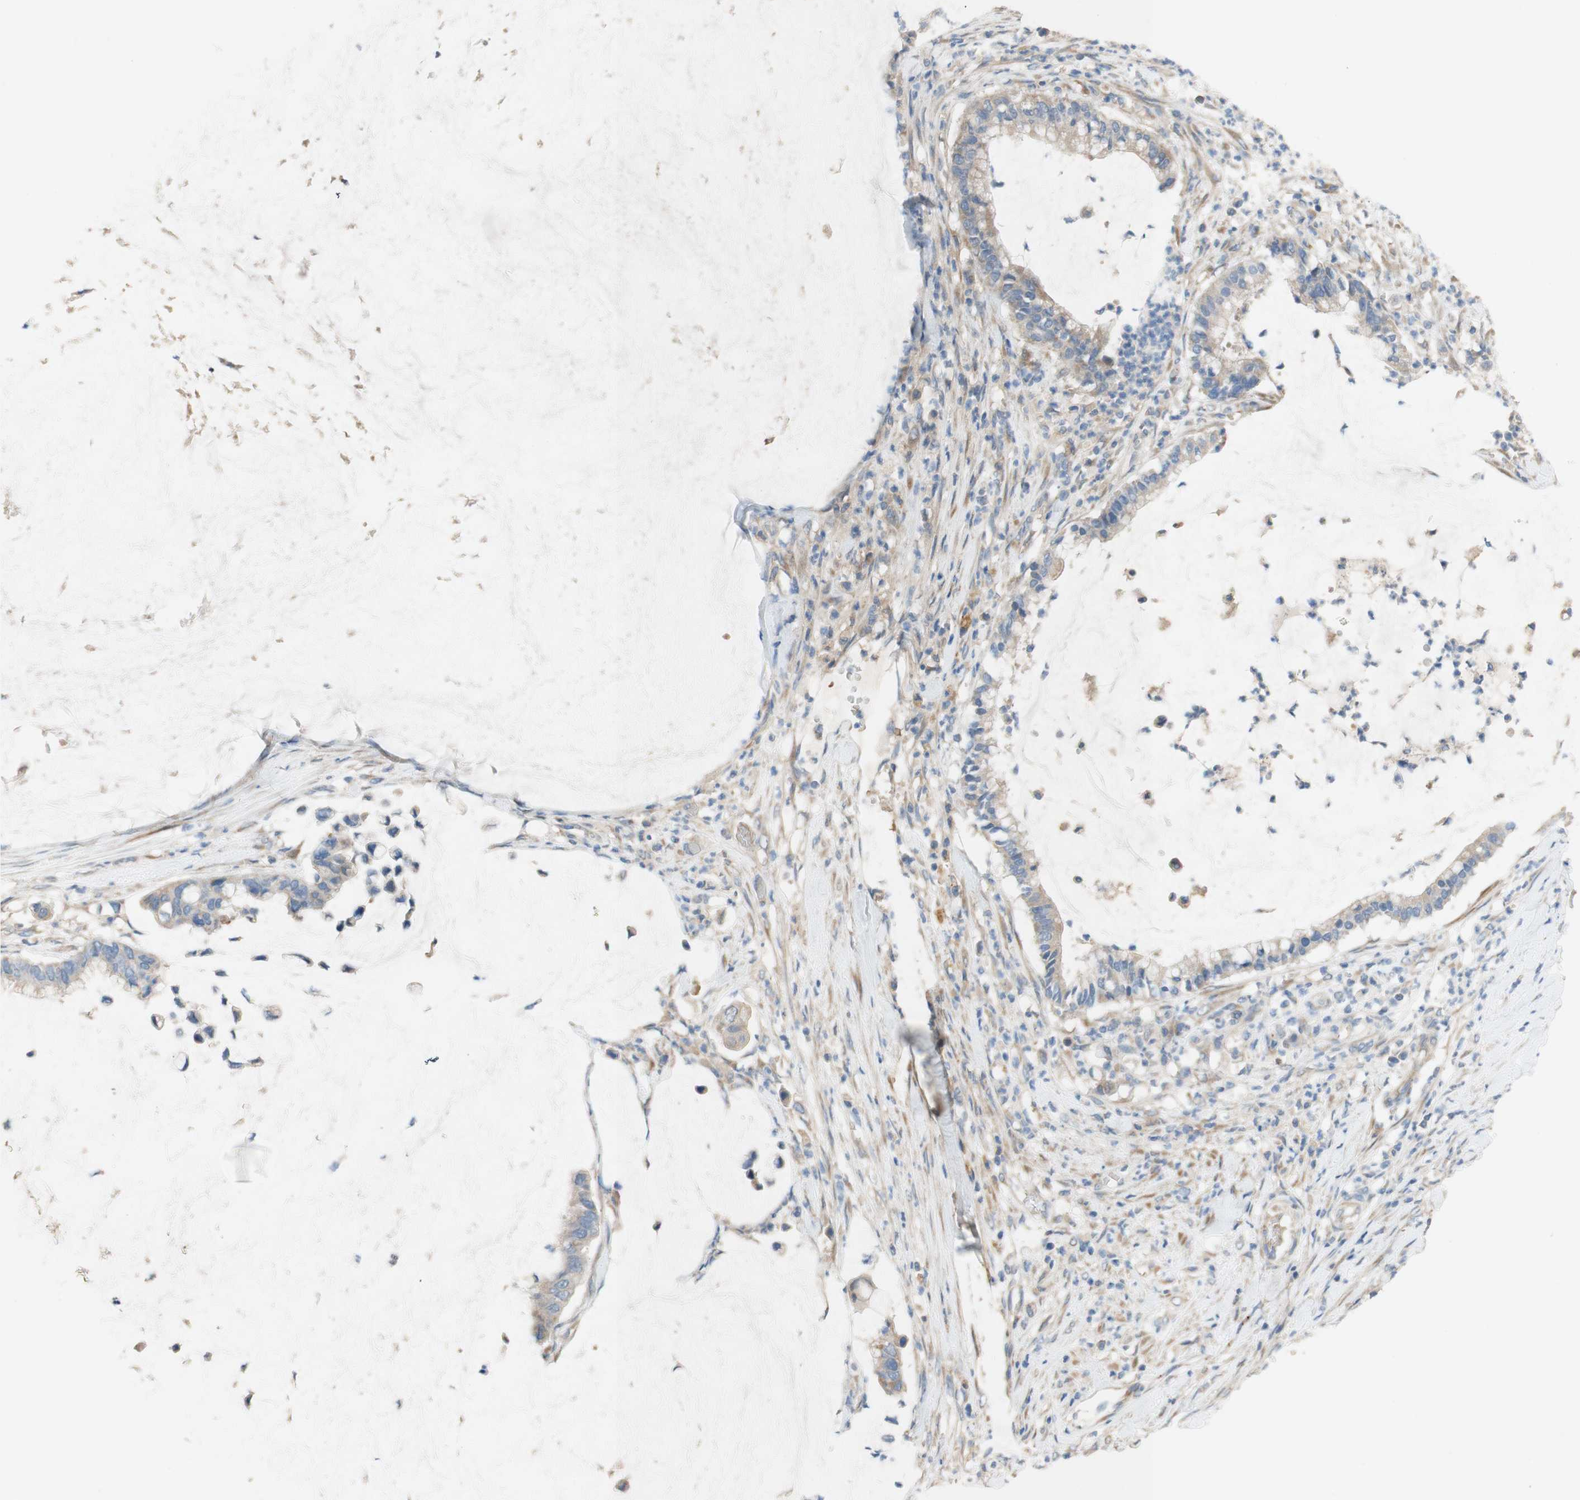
{"staining": {"intensity": "weak", "quantity": ">75%", "location": "cytoplasmic/membranous"}, "tissue": "pancreatic cancer", "cell_type": "Tumor cells", "image_type": "cancer", "snomed": [{"axis": "morphology", "description": "Adenocarcinoma, NOS"}, {"axis": "topography", "description": "Pancreas"}], "caption": "Human adenocarcinoma (pancreatic) stained with a brown dye exhibits weak cytoplasmic/membranous positive staining in approximately >75% of tumor cells.", "gene": "DKK3", "patient": {"sex": "male", "age": 41}}